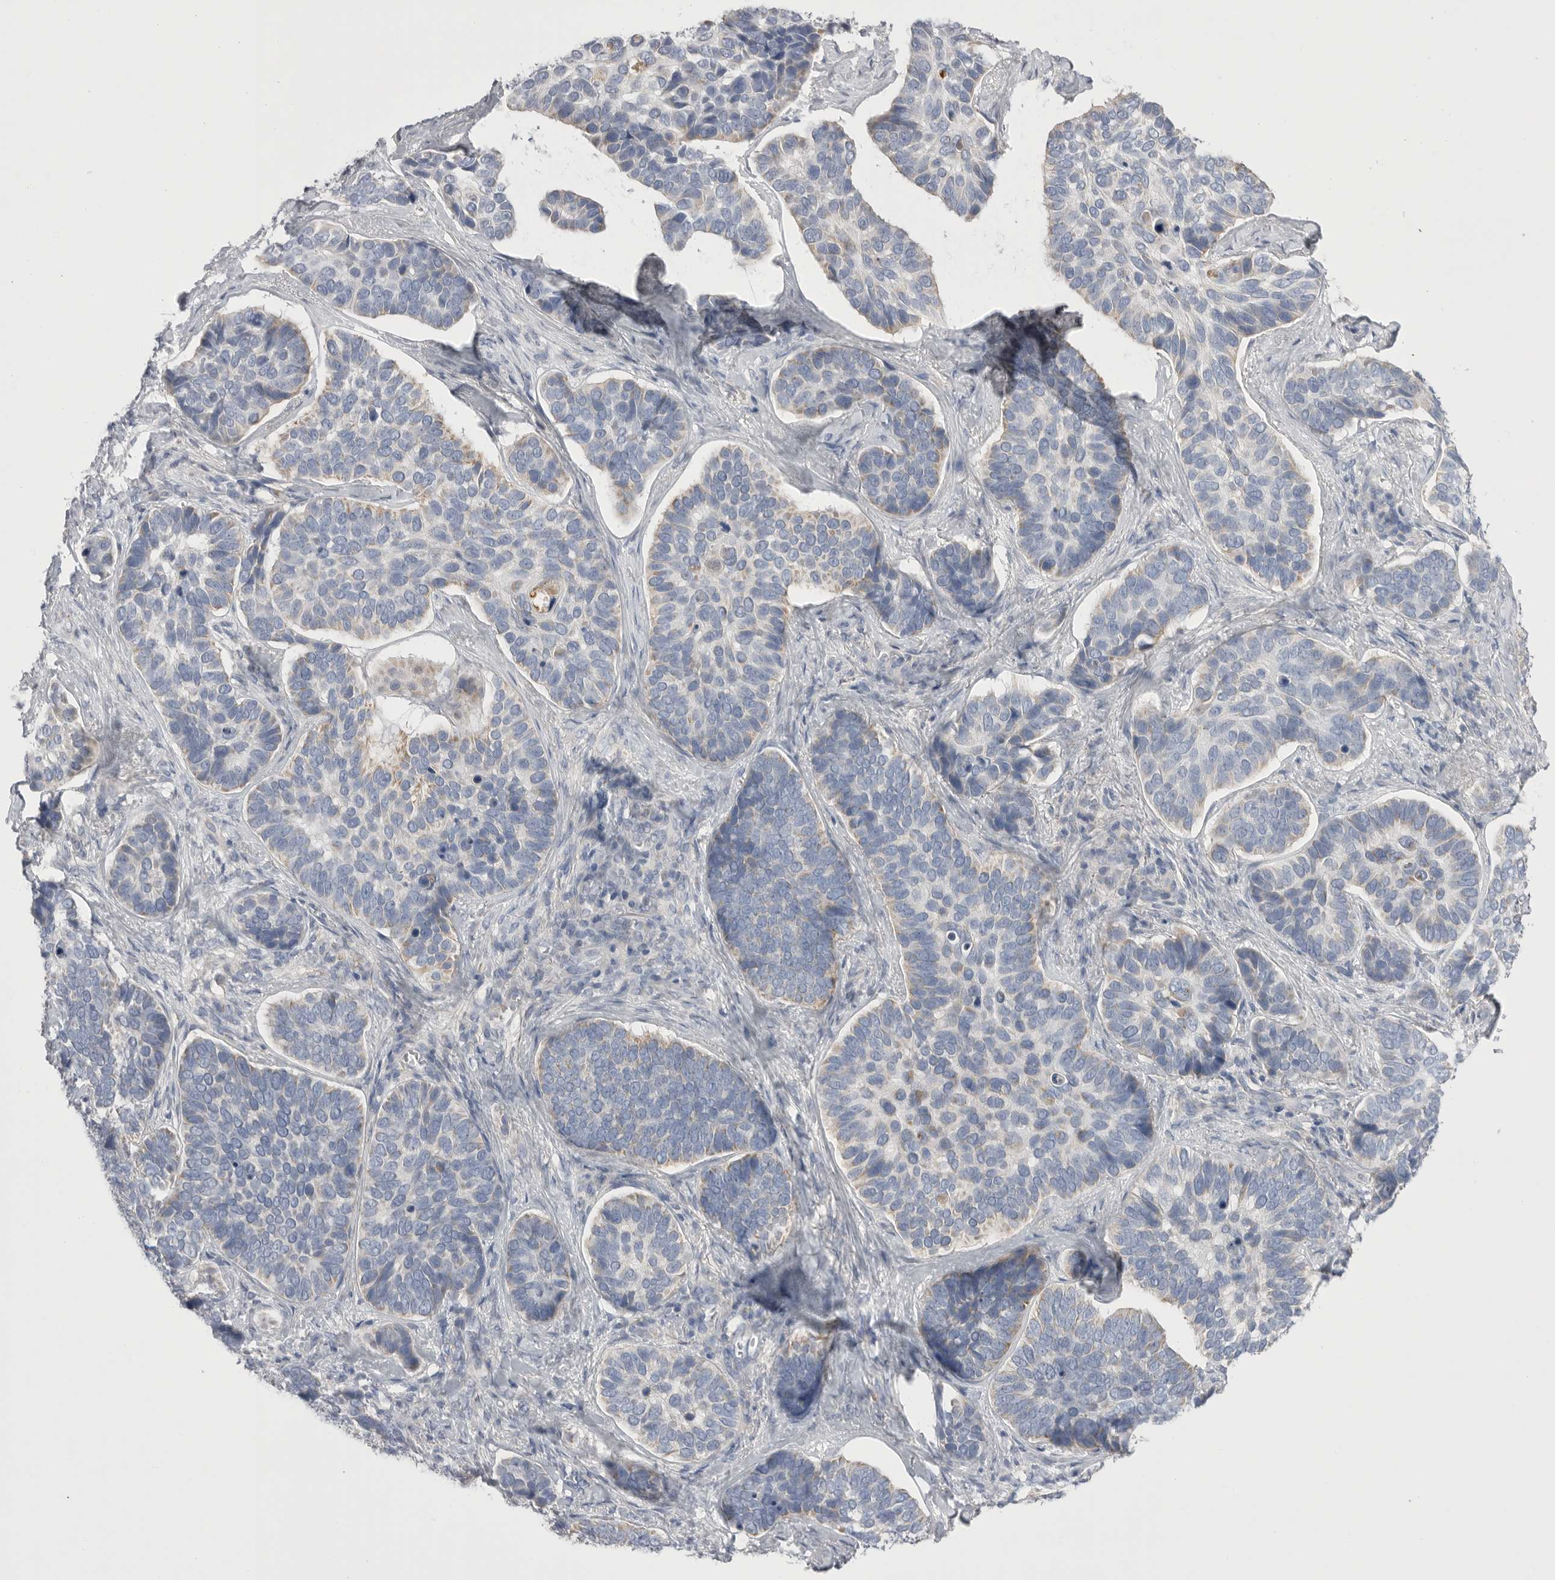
{"staining": {"intensity": "weak", "quantity": "<25%", "location": "cytoplasmic/membranous"}, "tissue": "skin cancer", "cell_type": "Tumor cells", "image_type": "cancer", "snomed": [{"axis": "morphology", "description": "Basal cell carcinoma"}, {"axis": "topography", "description": "Skin"}], "caption": "Protein analysis of skin cancer (basal cell carcinoma) demonstrates no significant staining in tumor cells. (Stains: DAB (3,3'-diaminobenzidine) IHC with hematoxylin counter stain, Microscopy: brightfield microscopy at high magnification).", "gene": "CCDC126", "patient": {"sex": "male", "age": 62}}